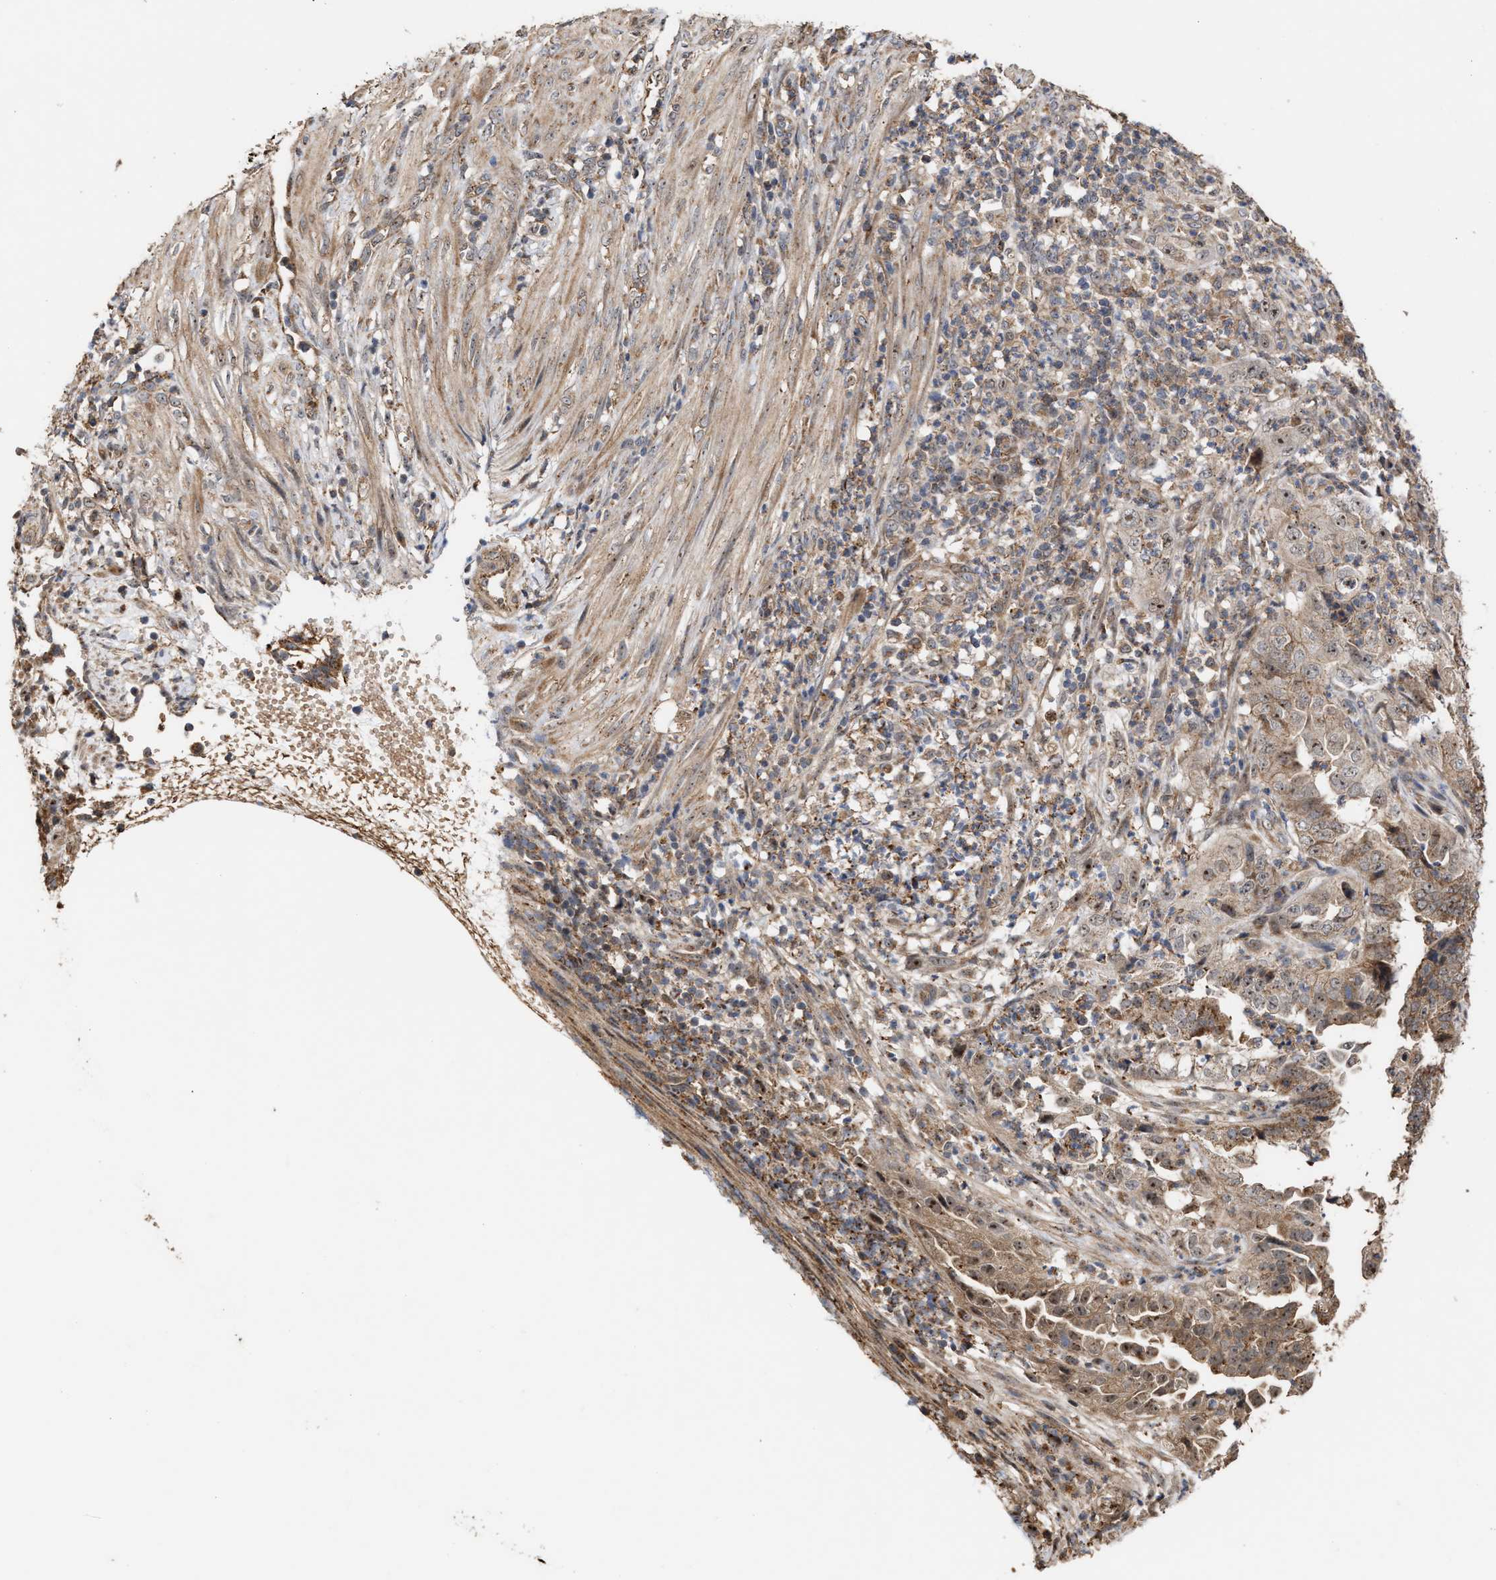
{"staining": {"intensity": "strong", "quantity": ">75%", "location": "cytoplasmic/membranous,nuclear"}, "tissue": "endometrial cancer", "cell_type": "Tumor cells", "image_type": "cancer", "snomed": [{"axis": "morphology", "description": "Adenocarcinoma, NOS"}, {"axis": "topography", "description": "Endometrium"}], "caption": "Protein expression by IHC shows strong cytoplasmic/membranous and nuclear staining in about >75% of tumor cells in adenocarcinoma (endometrial). The protein is stained brown, and the nuclei are stained in blue (DAB (3,3'-diaminobenzidine) IHC with brightfield microscopy, high magnification).", "gene": "EXOSC2", "patient": {"sex": "female", "age": 51}}